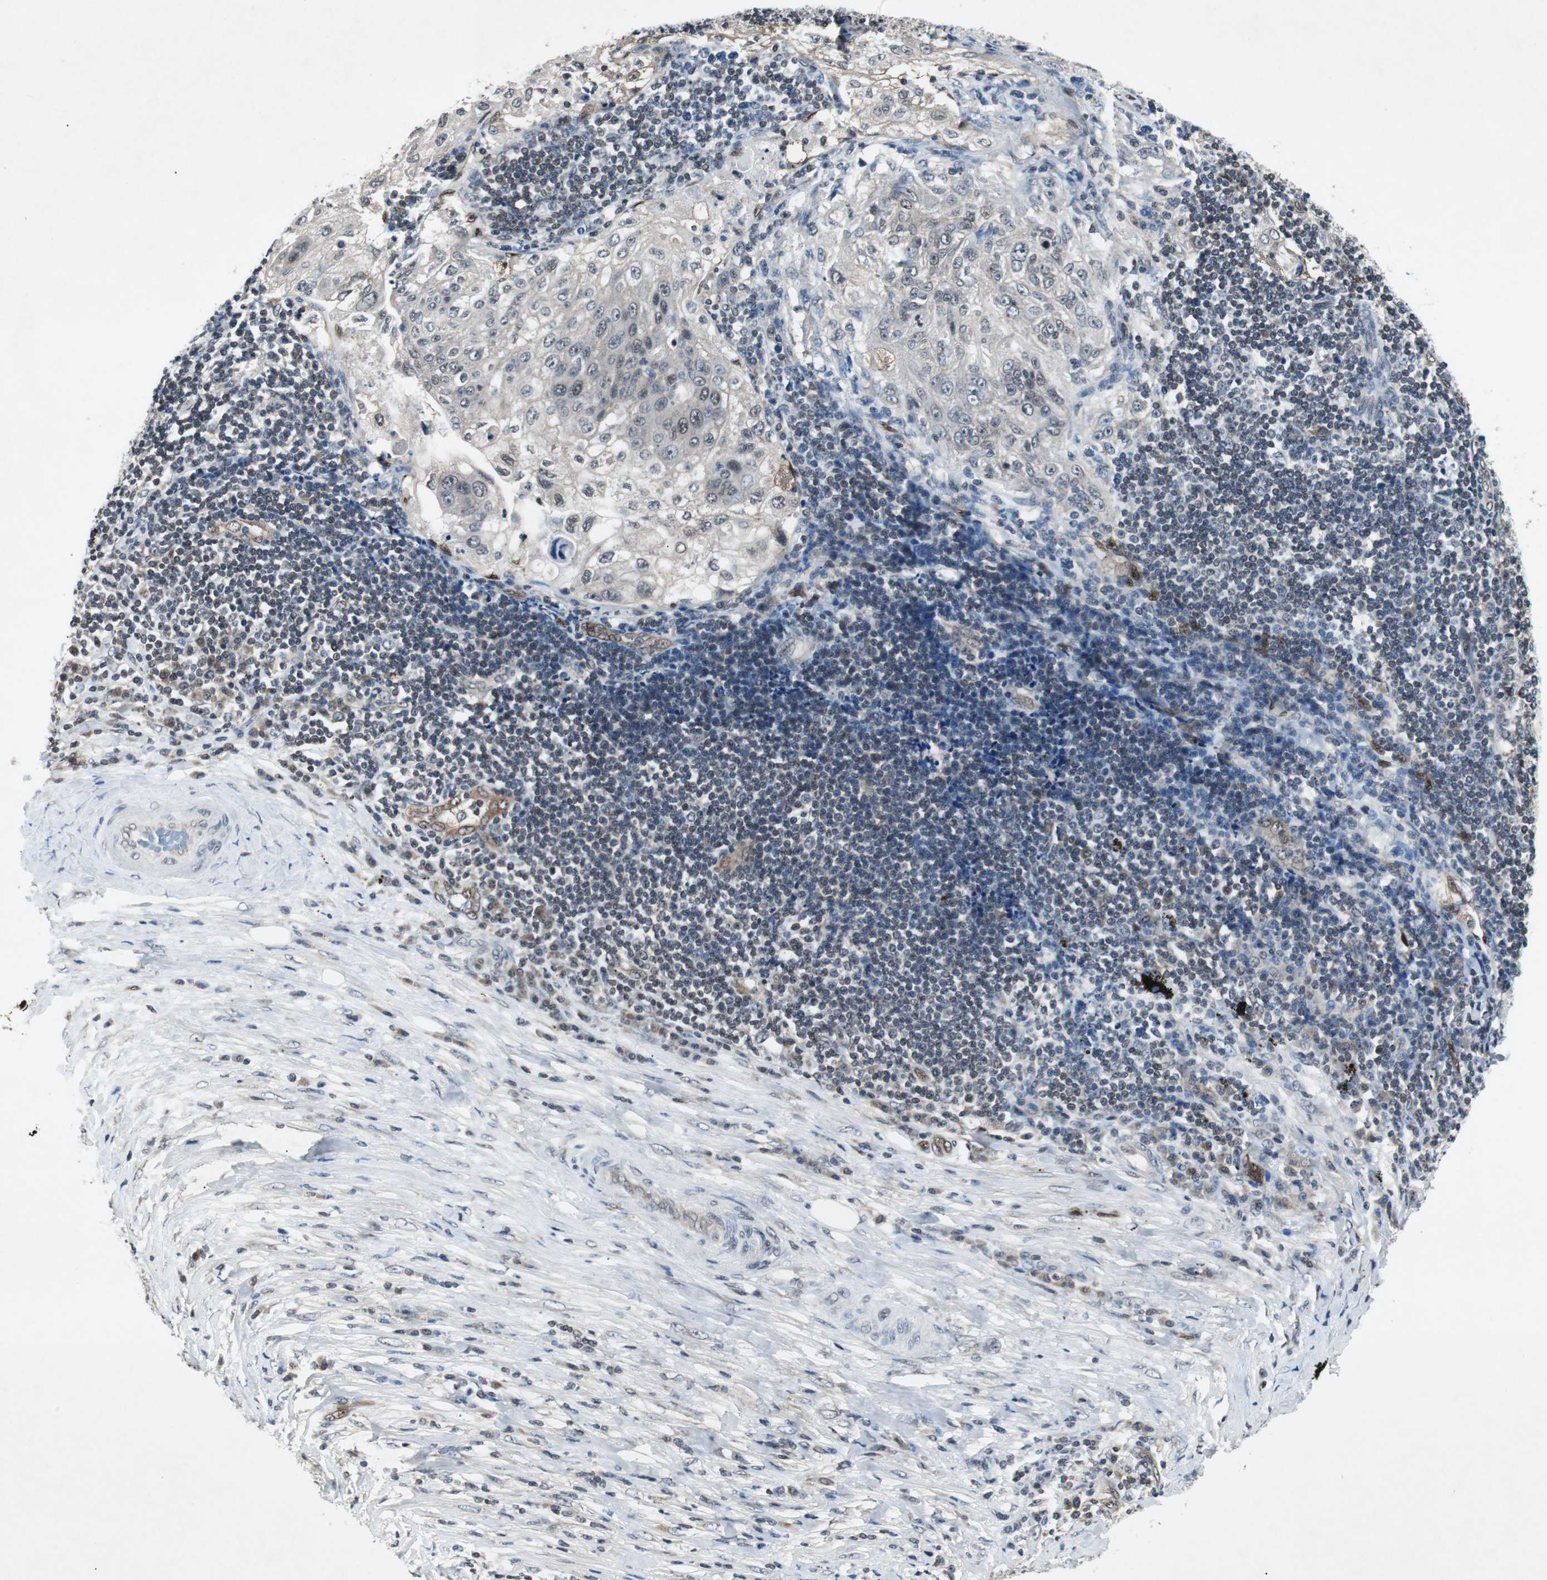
{"staining": {"intensity": "negative", "quantity": "none", "location": "none"}, "tissue": "lung cancer", "cell_type": "Tumor cells", "image_type": "cancer", "snomed": [{"axis": "morphology", "description": "Inflammation, NOS"}, {"axis": "morphology", "description": "Squamous cell carcinoma, NOS"}, {"axis": "topography", "description": "Lymph node"}, {"axis": "topography", "description": "Soft tissue"}, {"axis": "topography", "description": "Lung"}], "caption": "Human lung cancer stained for a protein using immunohistochemistry (IHC) exhibits no positivity in tumor cells.", "gene": "SMAD1", "patient": {"sex": "male", "age": 66}}